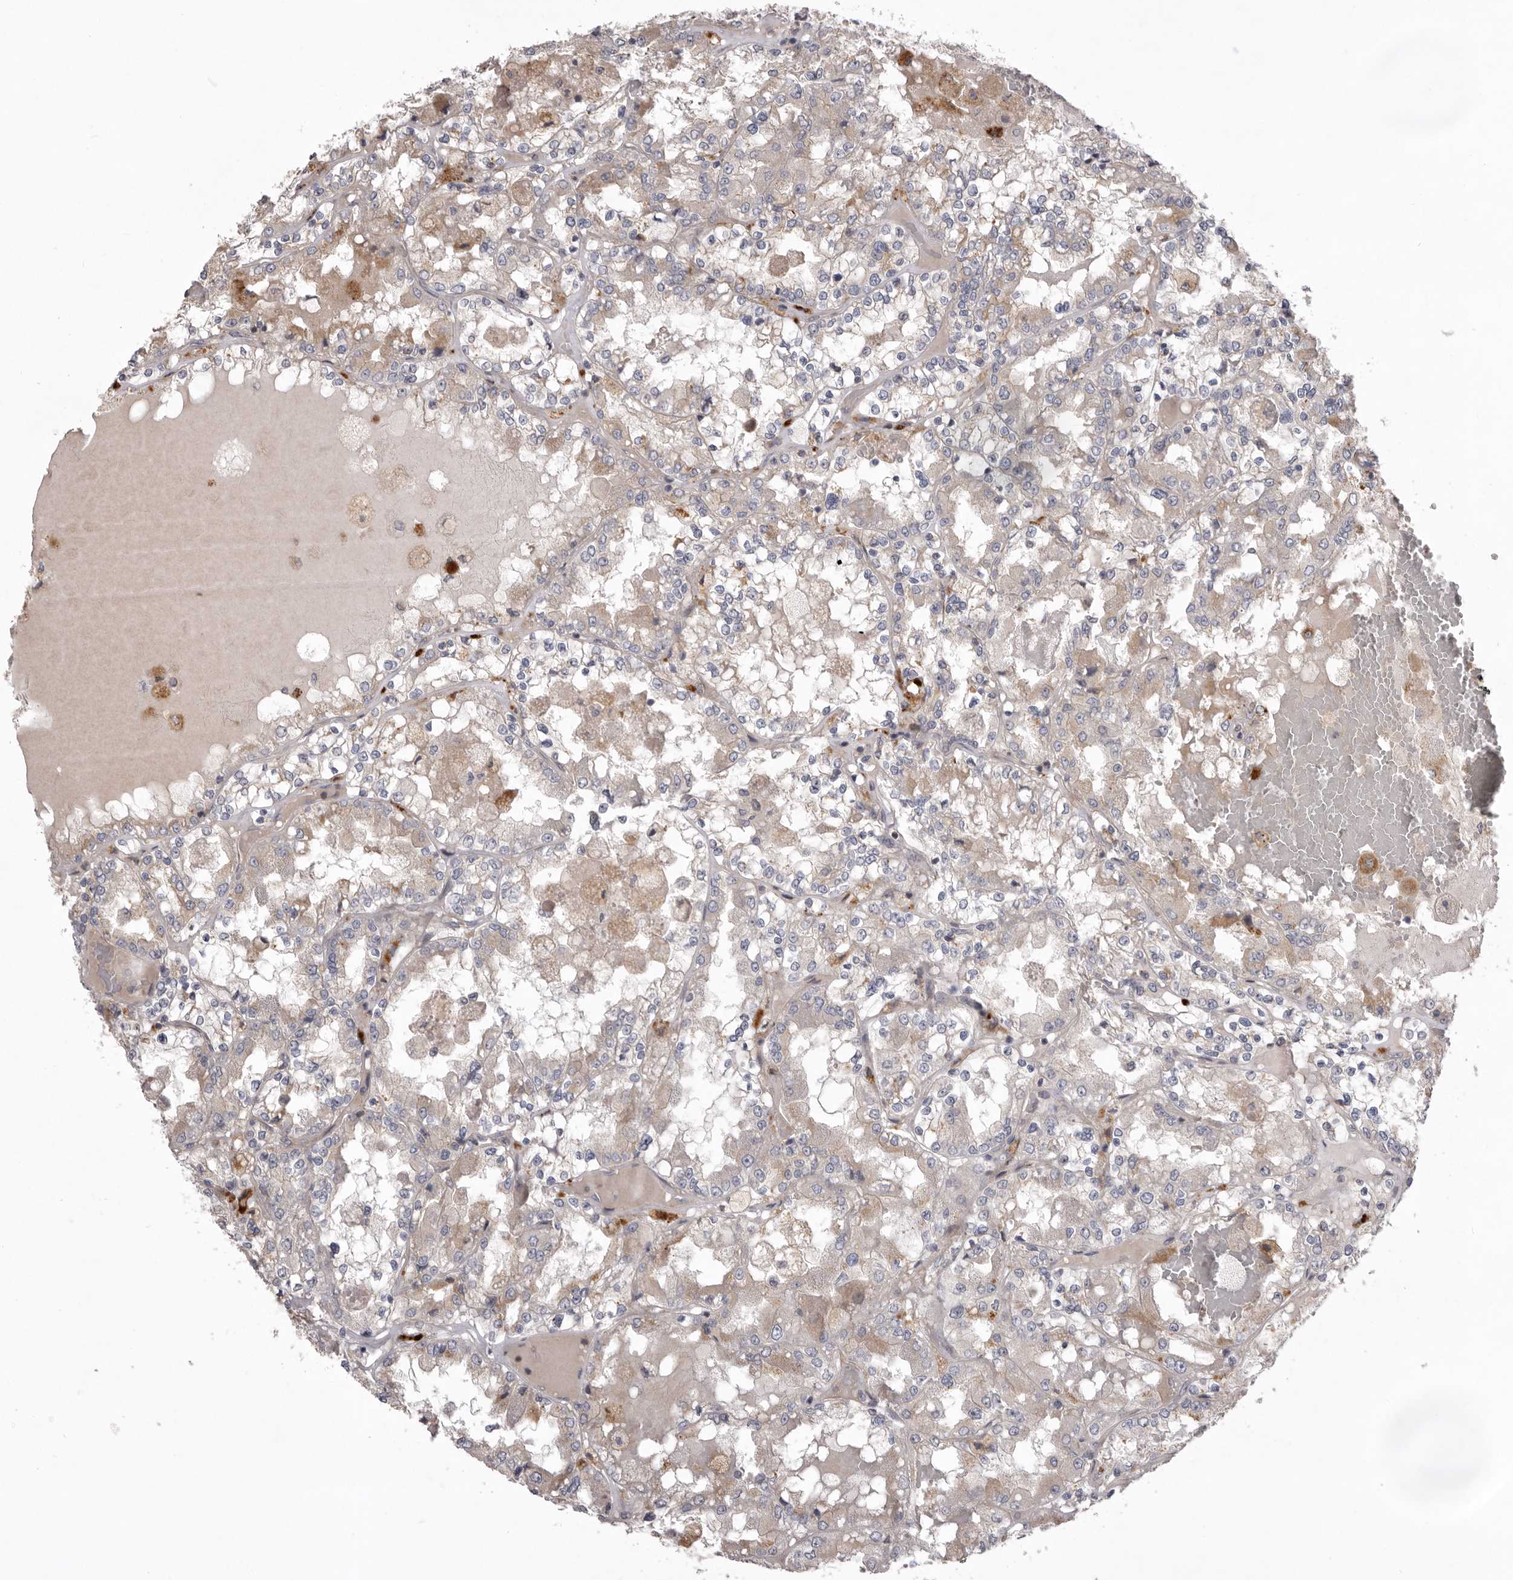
{"staining": {"intensity": "weak", "quantity": "<25%", "location": "cytoplasmic/membranous"}, "tissue": "renal cancer", "cell_type": "Tumor cells", "image_type": "cancer", "snomed": [{"axis": "morphology", "description": "Adenocarcinoma, NOS"}, {"axis": "topography", "description": "Kidney"}], "caption": "This is an immunohistochemistry histopathology image of human renal cancer. There is no positivity in tumor cells.", "gene": "WDR47", "patient": {"sex": "female", "age": 56}}